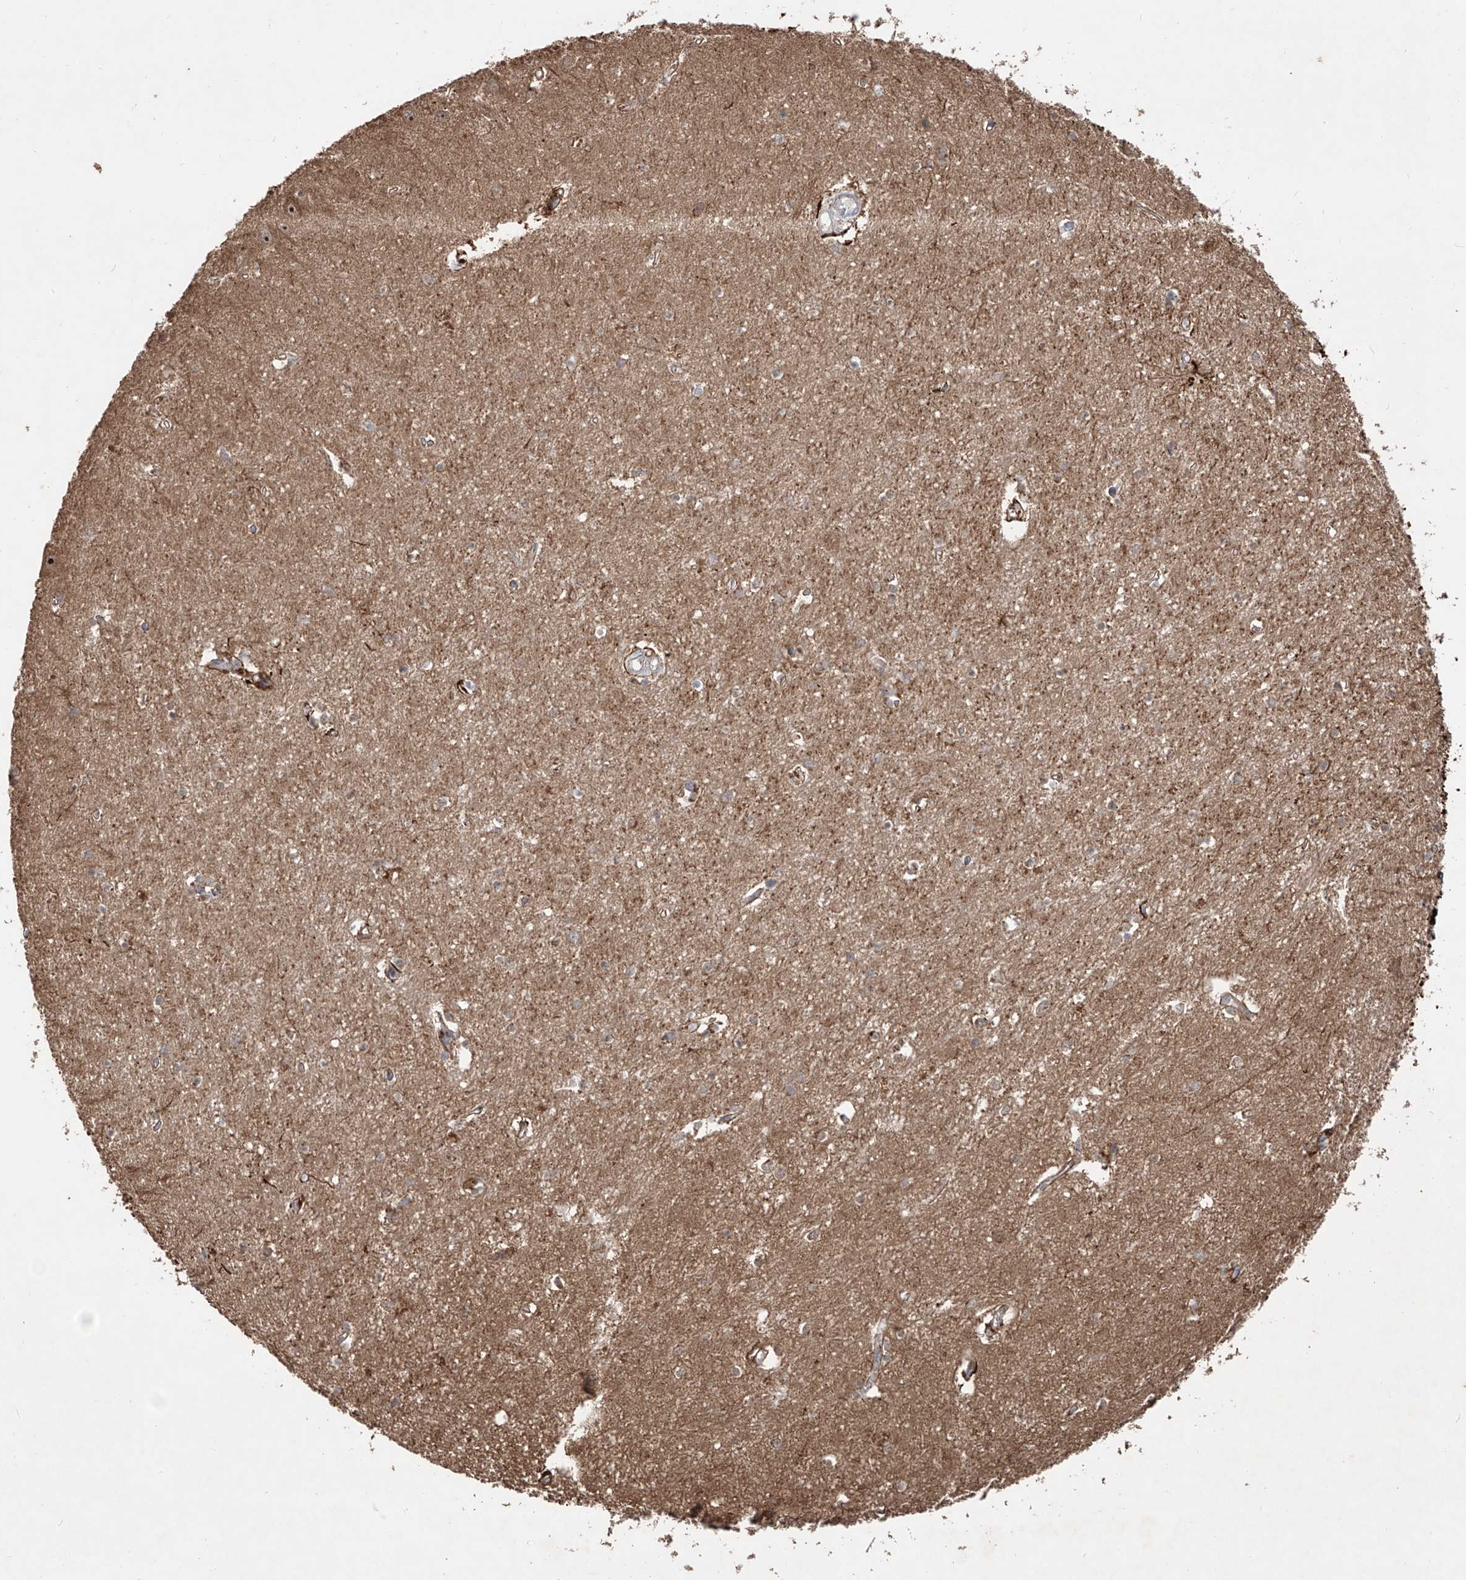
{"staining": {"intensity": "strong", "quantity": "<25%", "location": "cytoplasmic/membranous"}, "tissue": "hippocampus", "cell_type": "Glial cells", "image_type": "normal", "snomed": [{"axis": "morphology", "description": "Normal tissue, NOS"}, {"axis": "topography", "description": "Hippocampus"}], "caption": "A medium amount of strong cytoplasmic/membranous staining is identified in about <25% of glial cells in unremarkable hippocampus.", "gene": "EDN1", "patient": {"sex": "female", "age": 64}}